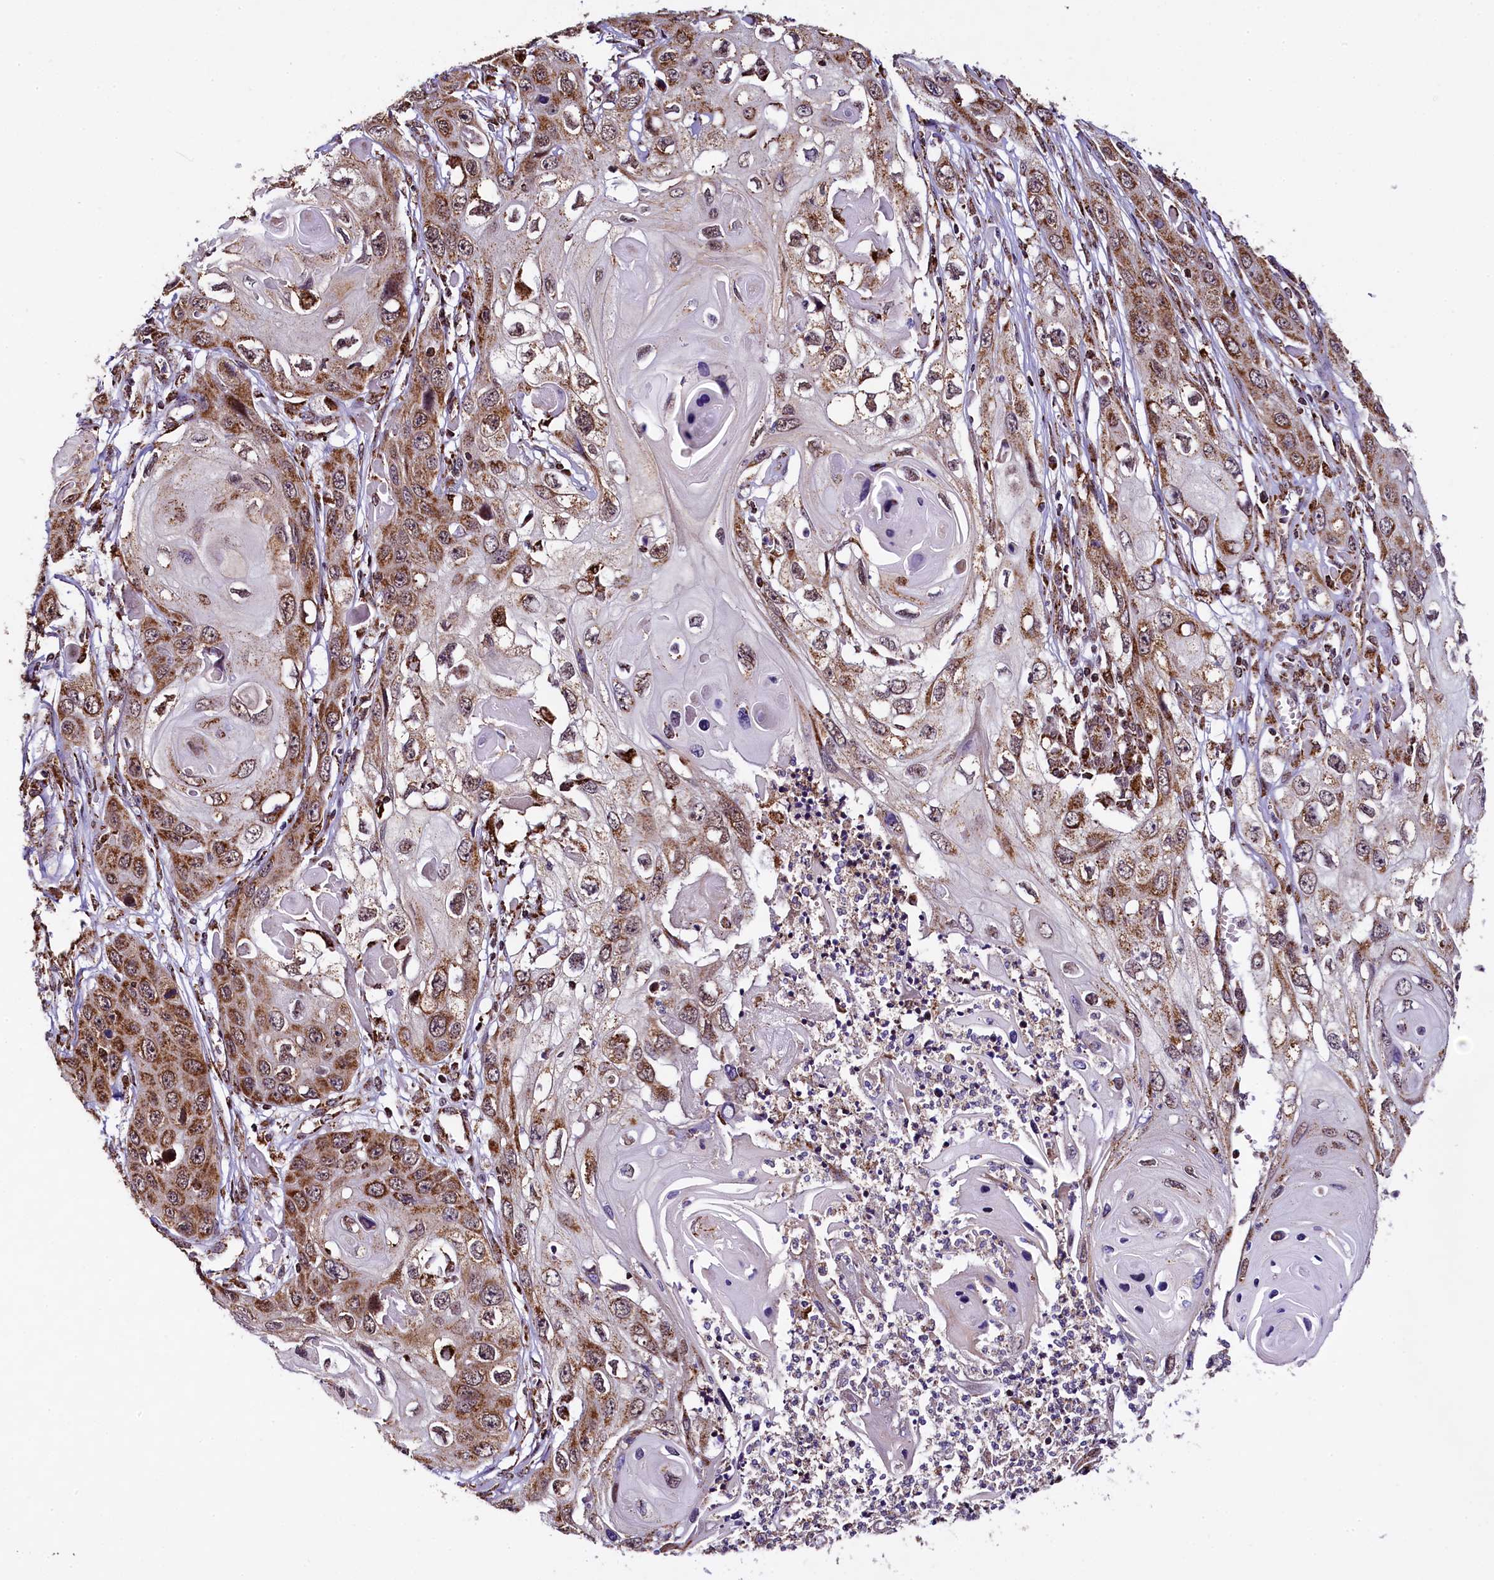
{"staining": {"intensity": "moderate", "quantity": ">75%", "location": "cytoplasmic/membranous"}, "tissue": "skin cancer", "cell_type": "Tumor cells", "image_type": "cancer", "snomed": [{"axis": "morphology", "description": "Squamous cell carcinoma, NOS"}, {"axis": "topography", "description": "Skin"}], "caption": "Human skin cancer (squamous cell carcinoma) stained for a protein (brown) reveals moderate cytoplasmic/membranous positive positivity in about >75% of tumor cells.", "gene": "KLC2", "patient": {"sex": "male", "age": 55}}